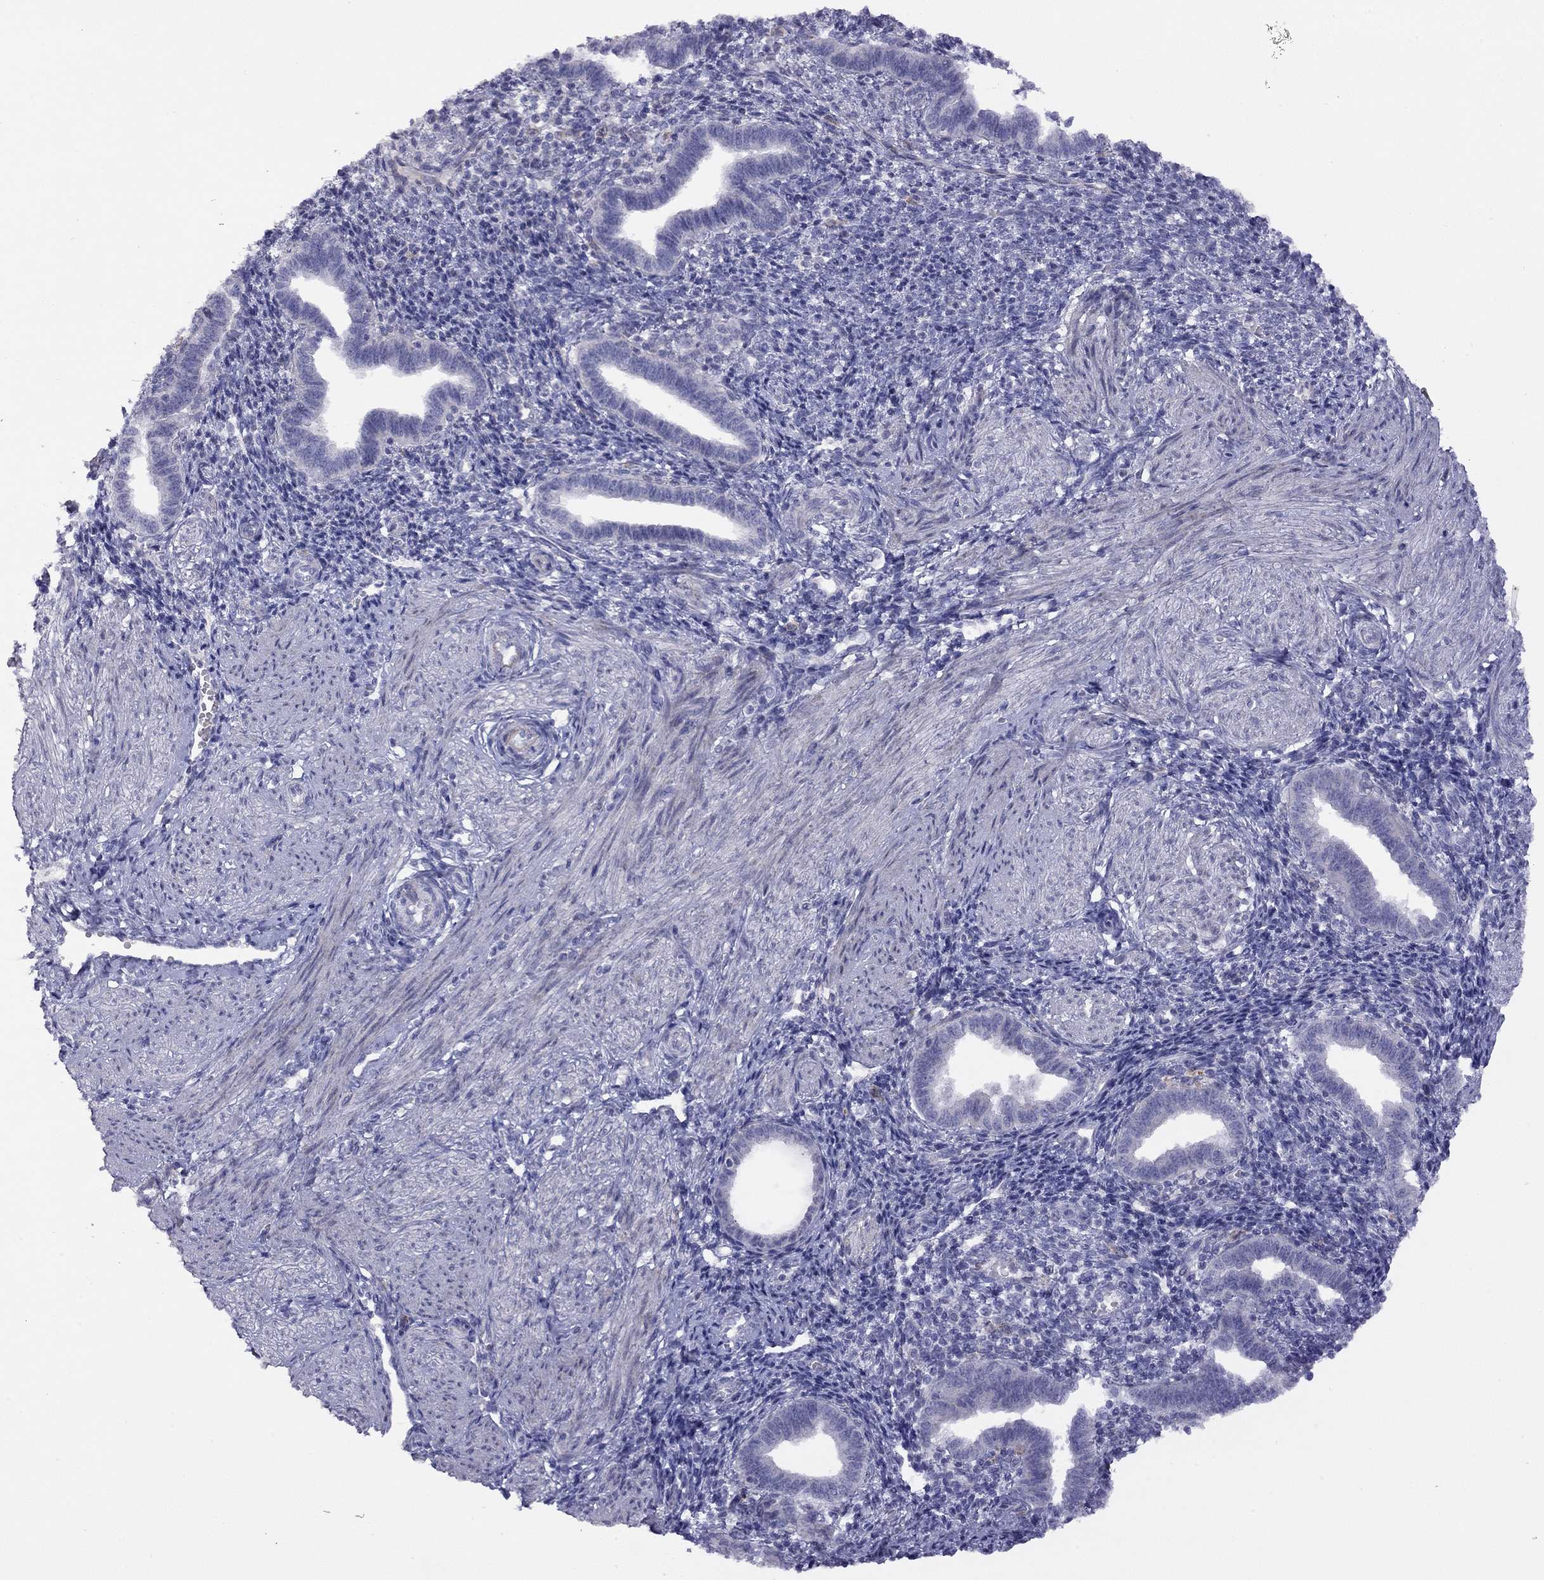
{"staining": {"intensity": "negative", "quantity": "none", "location": "none"}, "tissue": "endometrium", "cell_type": "Cells in endometrial stroma", "image_type": "normal", "snomed": [{"axis": "morphology", "description": "Normal tissue, NOS"}, {"axis": "topography", "description": "Endometrium"}], "caption": "Photomicrograph shows no significant protein staining in cells in endometrial stroma of unremarkable endometrium.", "gene": "CPNE4", "patient": {"sex": "female", "age": 37}}